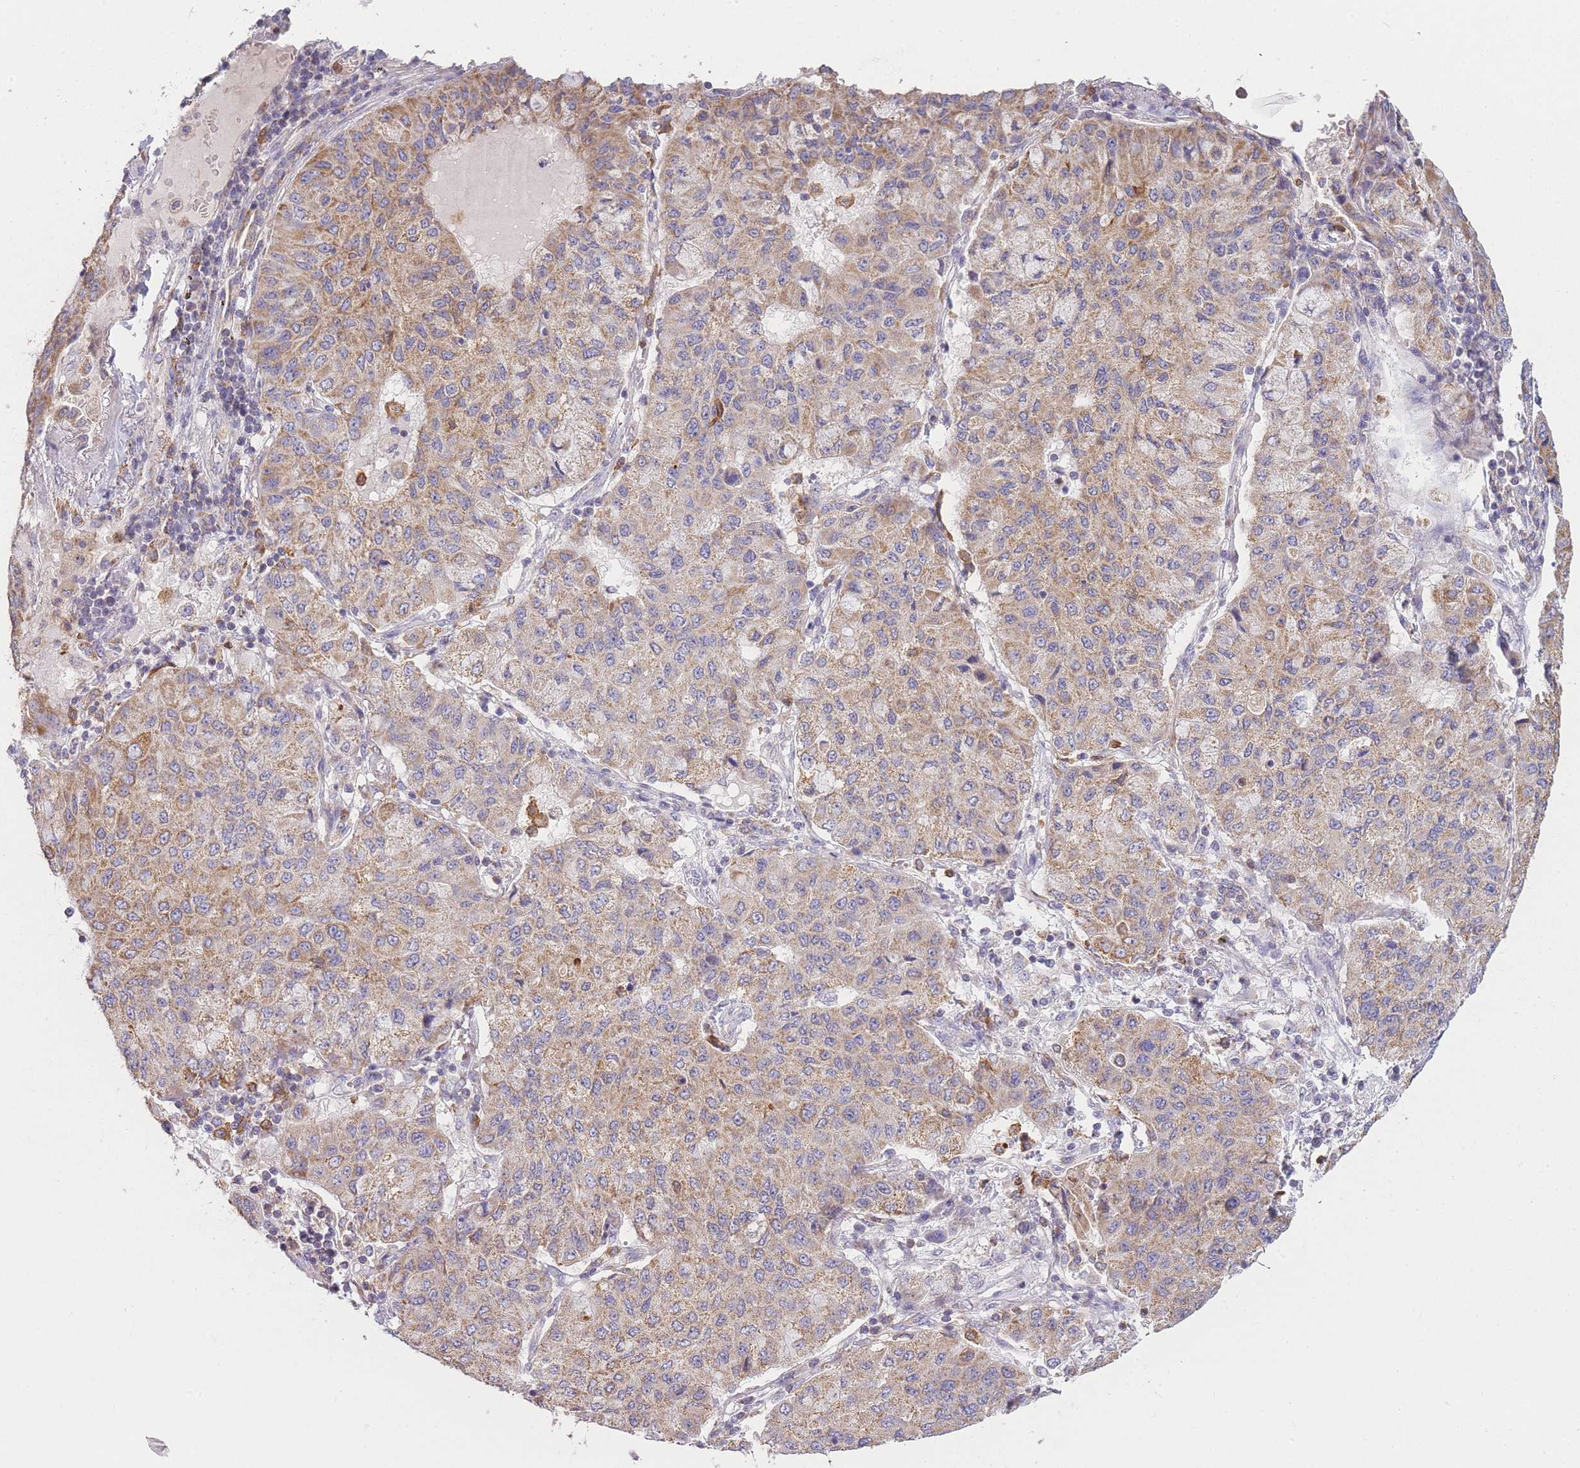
{"staining": {"intensity": "moderate", "quantity": "25%-75%", "location": "cytoplasmic/membranous"}, "tissue": "lung cancer", "cell_type": "Tumor cells", "image_type": "cancer", "snomed": [{"axis": "morphology", "description": "Squamous cell carcinoma, NOS"}, {"axis": "topography", "description": "Lung"}], "caption": "Immunohistochemical staining of human lung squamous cell carcinoma shows medium levels of moderate cytoplasmic/membranous protein positivity in about 25%-75% of tumor cells.", "gene": "PRAM1", "patient": {"sex": "male", "age": 74}}